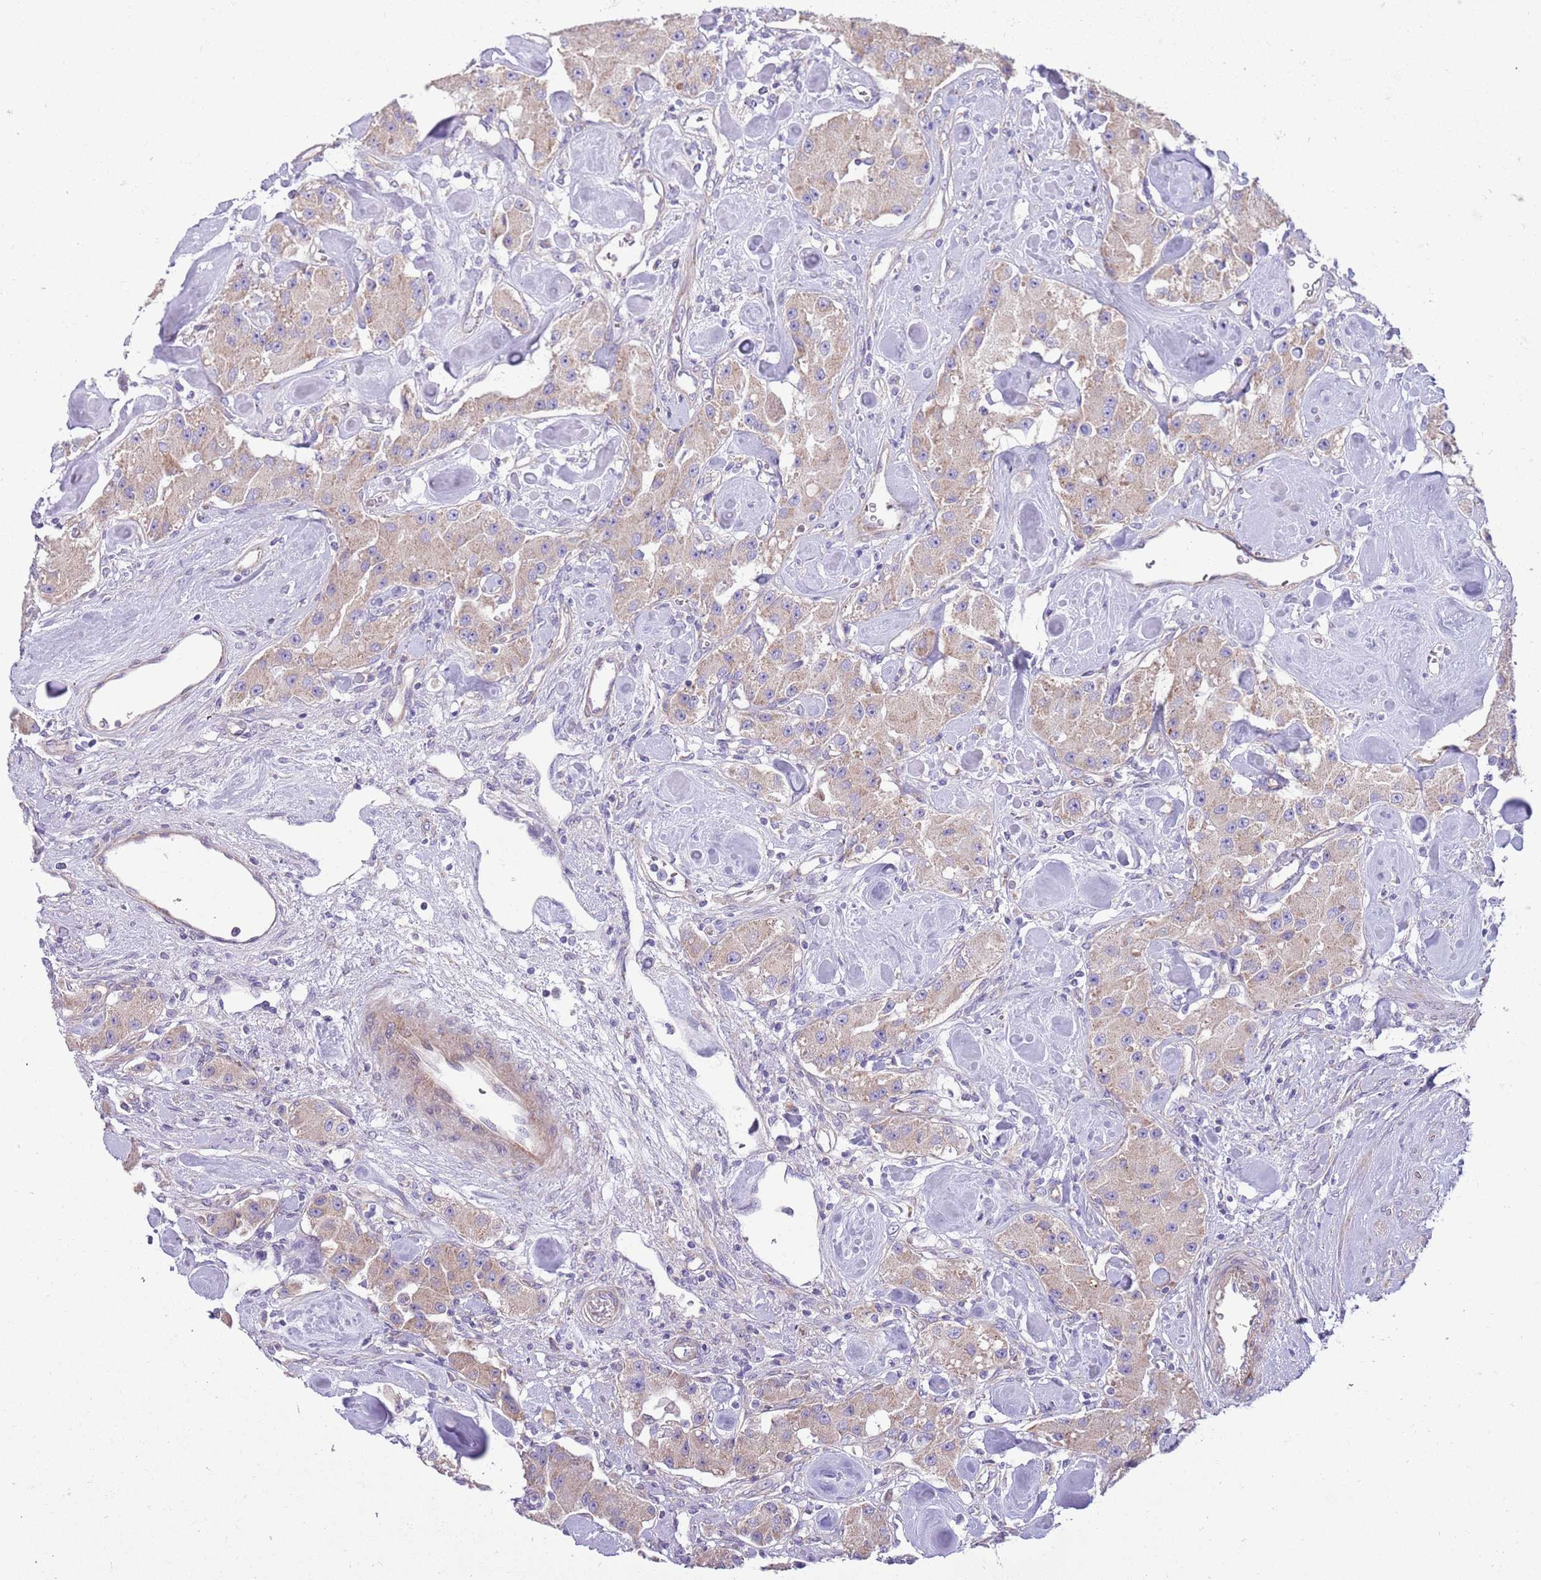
{"staining": {"intensity": "weak", "quantity": ">75%", "location": "cytoplasmic/membranous"}, "tissue": "carcinoid", "cell_type": "Tumor cells", "image_type": "cancer", "snomed": [{"axis": "morphology", "description": "Carcinoid, malignant, NOS"}, {"axis": "topography", "description": "Pancreas"}], "caption": "Tumor cells display low levels of weak cytoplasmic/membranous positivity in about >75% of cells in human carcinoid (malignant).", "gene": "TOMM5", "patient": {"sex": "male", "age": 41}}